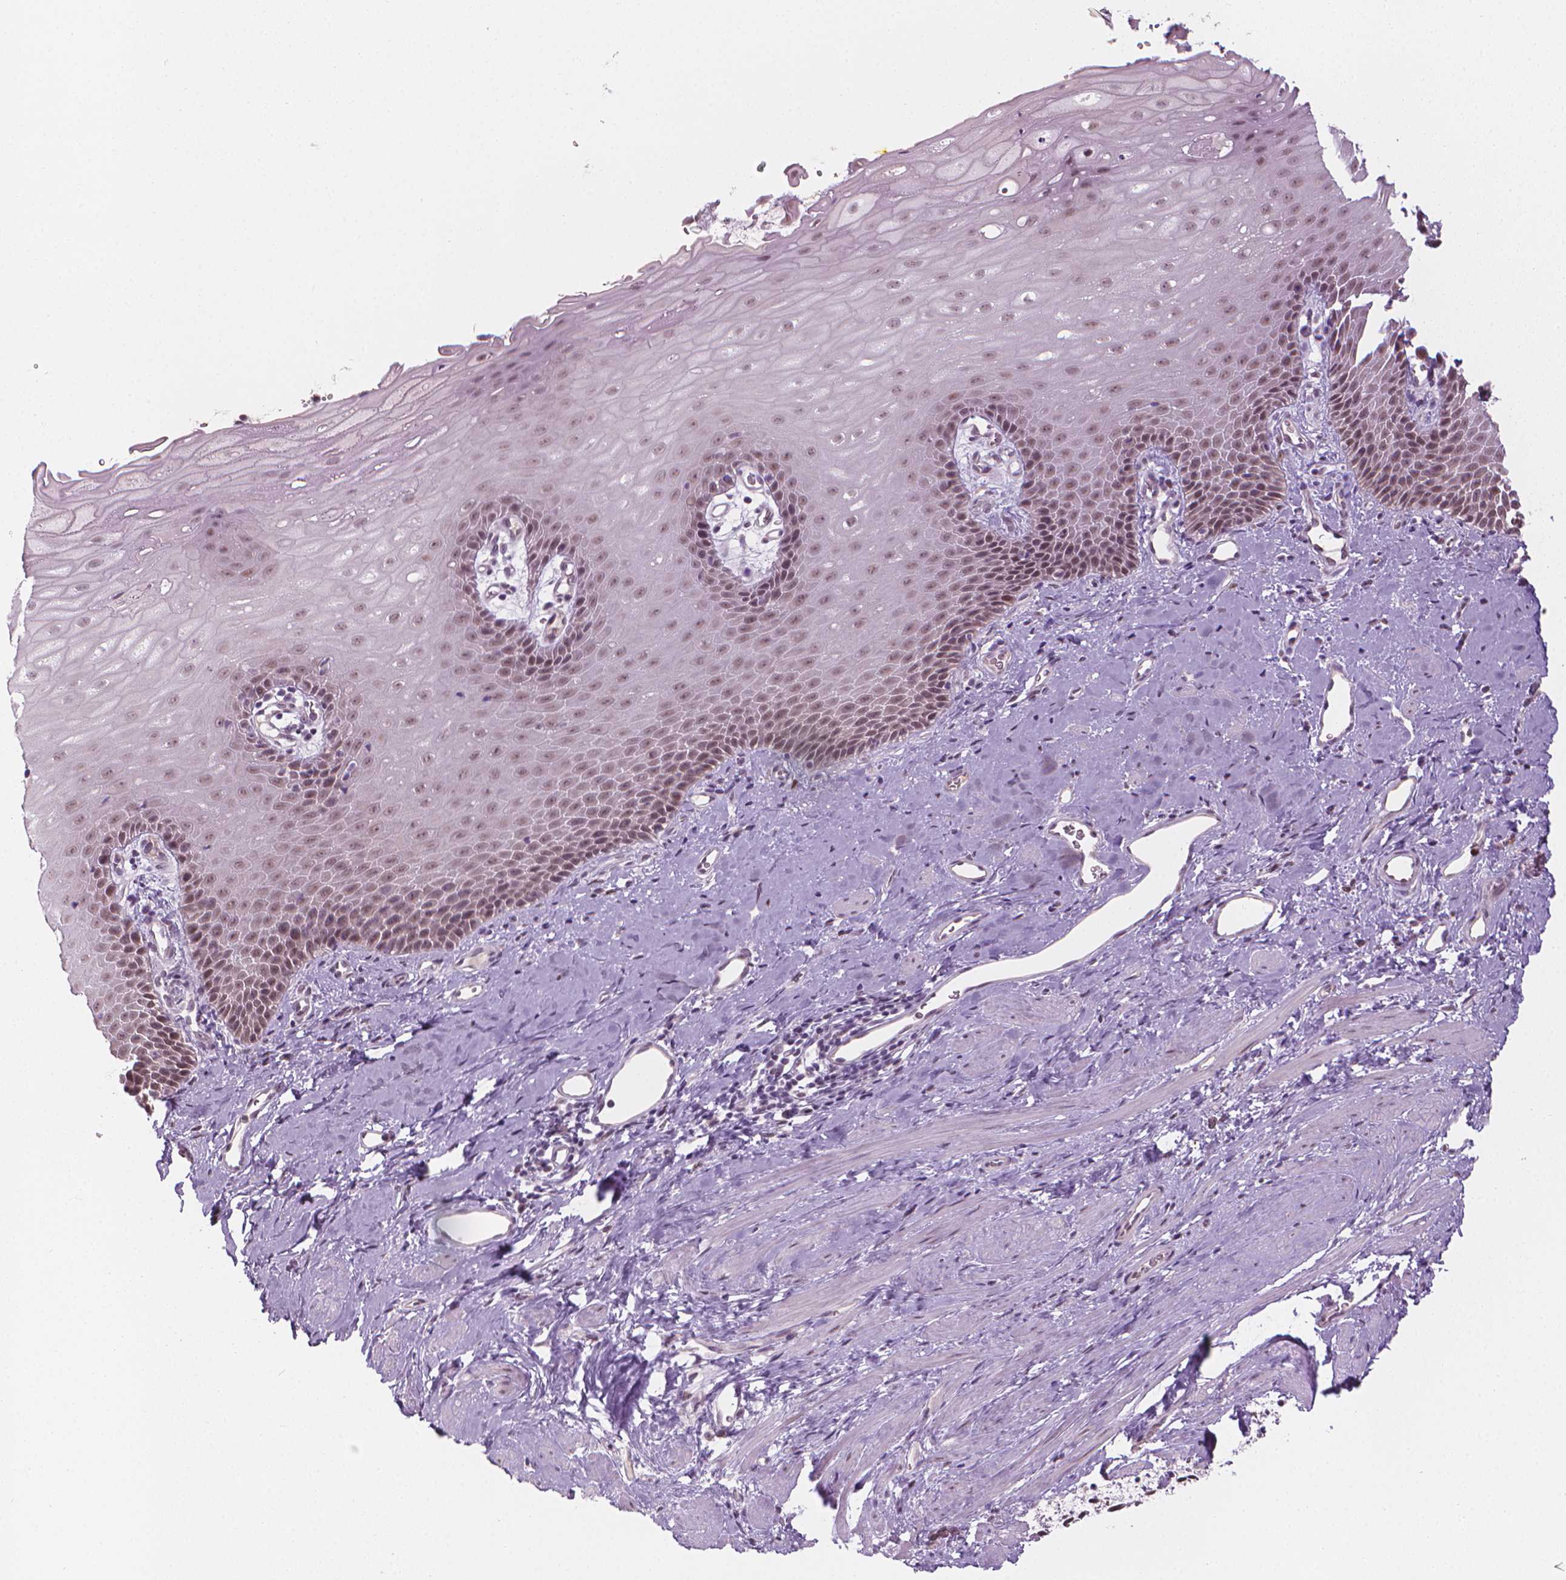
{"staining": {"intensity": "moderate", "quantity": ">75%", "location": "nuclear"}, "tissue": "esophagus", "cell_type": "Squamous epithelial cells", "image_type": "normal", "snomed": [{"axis": "morphology", "description": "Normal tissue, NOS"}, {"axis": "topography", "description": "Esophagus"}], "caption": "Approximately >75% of squamous epithelial cells in unremarkable human esophagus show moderate nuclear protein positivity as visualized by brown immunohistochemical staining.", "gene": "CDKN1C", "patient": {"sex": "male", "age": 64}}